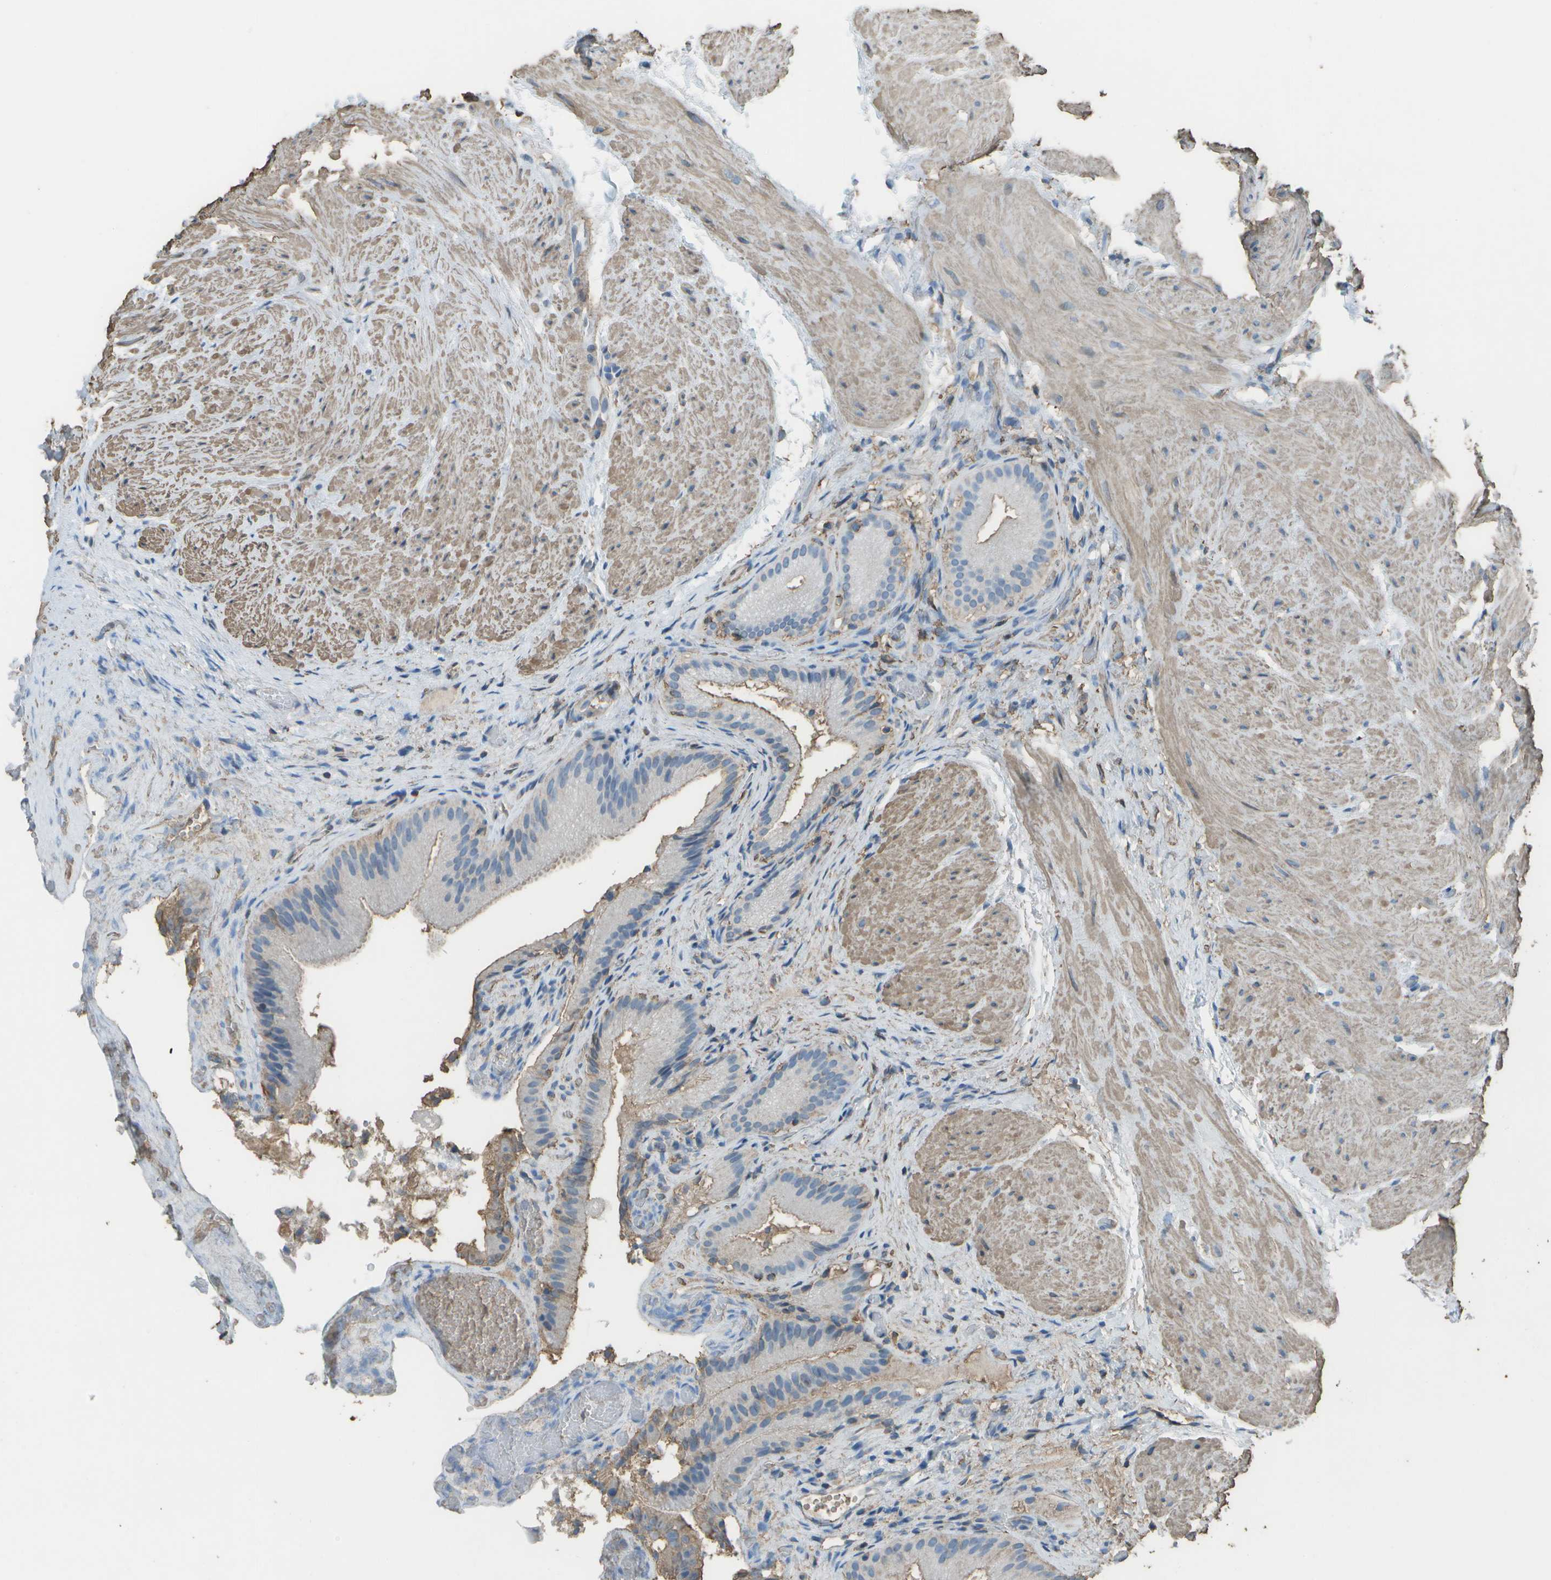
{"staining": {"intensity": "moderate", "quantity": "25%-75%", "location": "cytoplasmic/membranous"}, "tissue": "gallbladder", "cell_type": "Glandular cells", "image_type": "normal", "snomed": [{"axis": "morphology", "description": "Normal tissue, NOS"}, {"axis": "topography", "description": "Gallbladder"}], "caption": "Protein staining by immunohistochemistry demonstrates moderate cytoplasmic/membranous staining in about 25%-75% of glandular cells in unremarkable gallbladder. (brown staining indicates protein expression, while blue staining denotes nuclei).", "gene": "CYP4F11", "patient": {"sex": "male", "age": 49}}